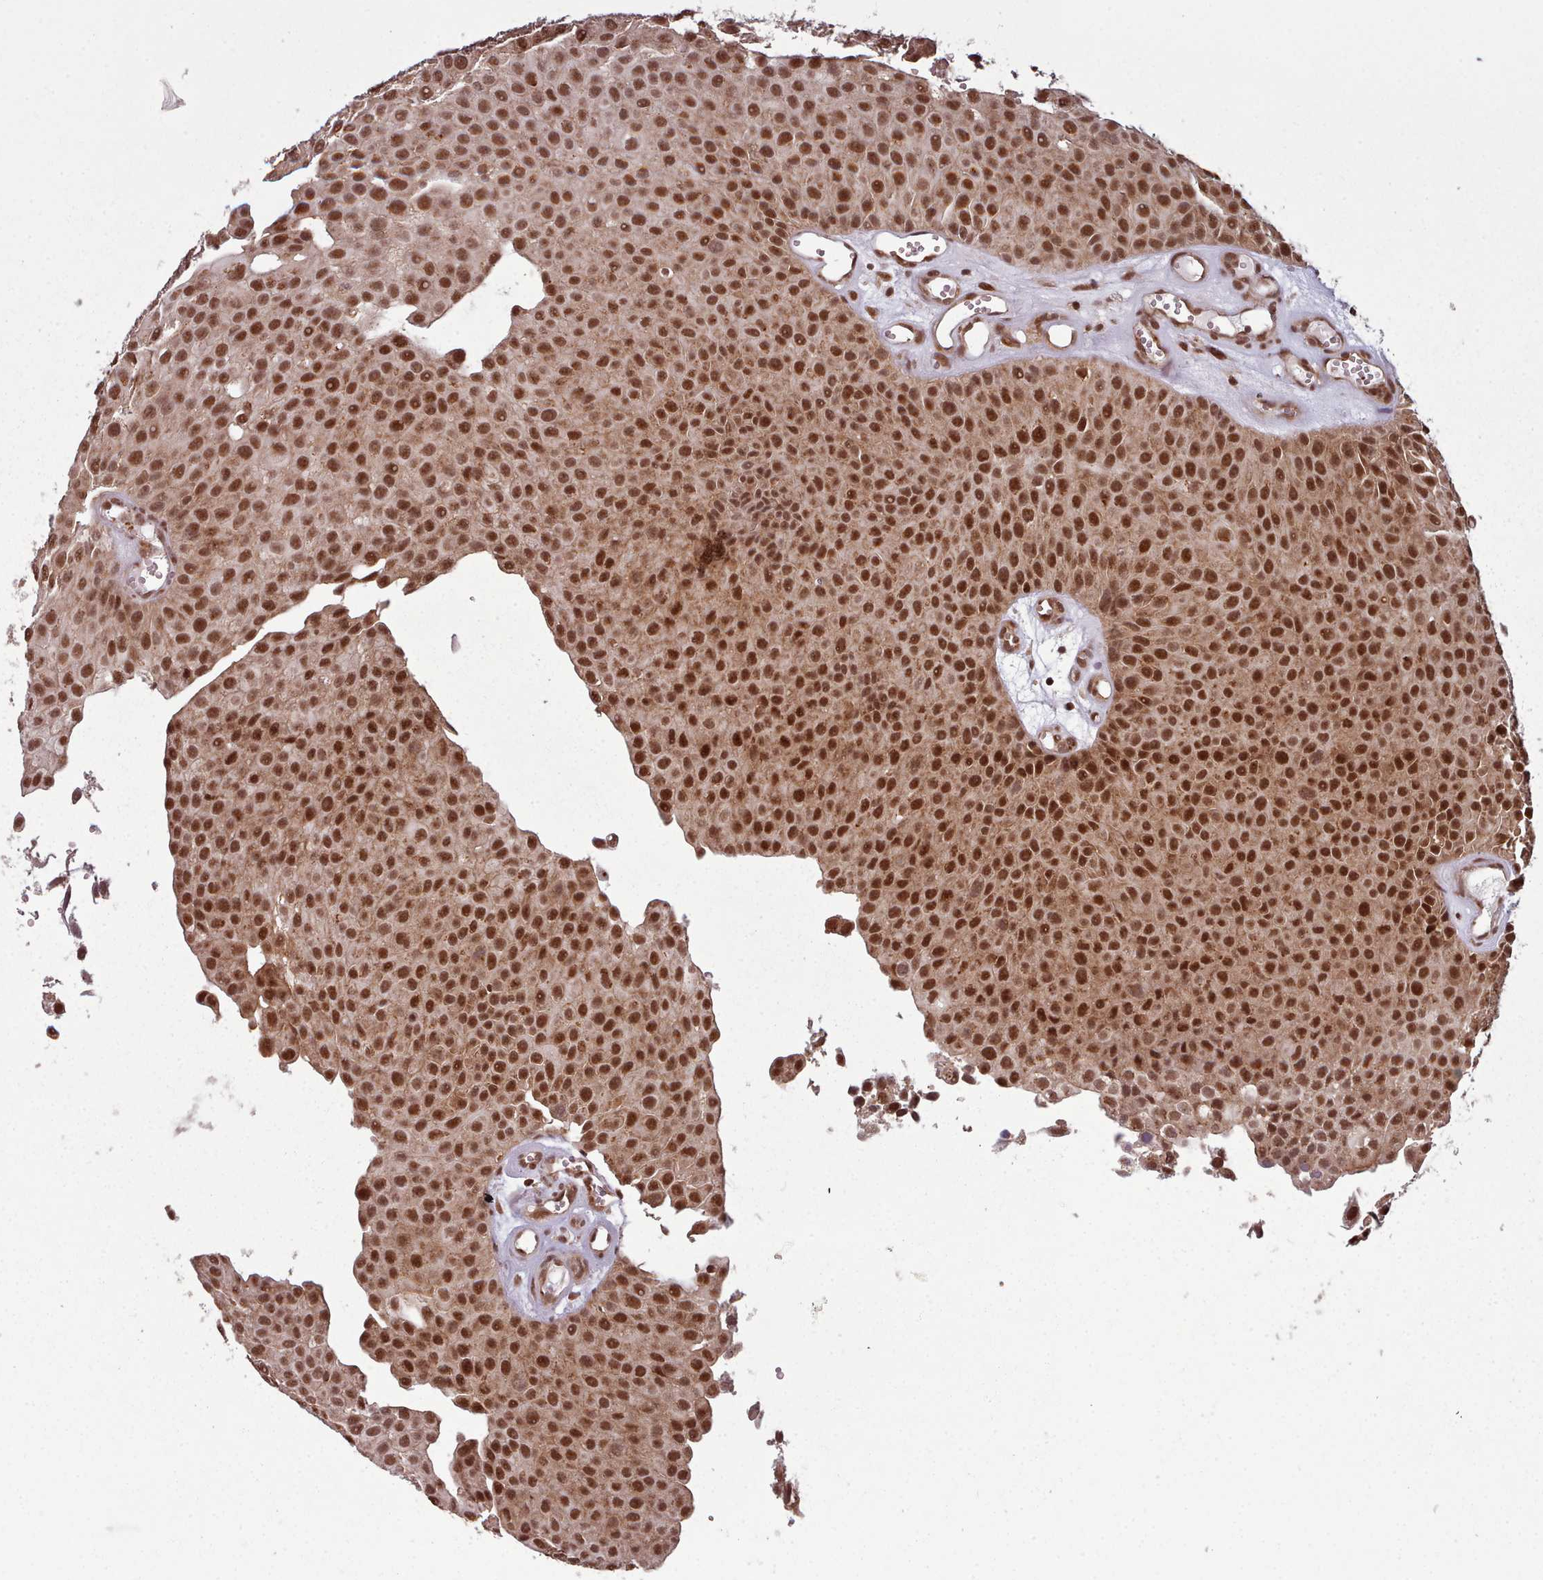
{"staining": {"intensity": "strong", "quantity": ">75%", "location": "nuclear"}, "tissue": "urothelial cancer", "cell_type": "Tumor cells", "image_type": "cancer", "snomed": [{"axis": "morphology", "description": "Urothelial carcinoma, Low grade"}, {"axis": "topography", "description": "Urinary bladder"}], "caption": "There is high levels of strong nuclear expression in tumor cells of urothelial cancer, as demonstrated by immunohistochemical staining (brown color).", "gene": "DHX8", "patient": {"sex": "male", "age": 88}}